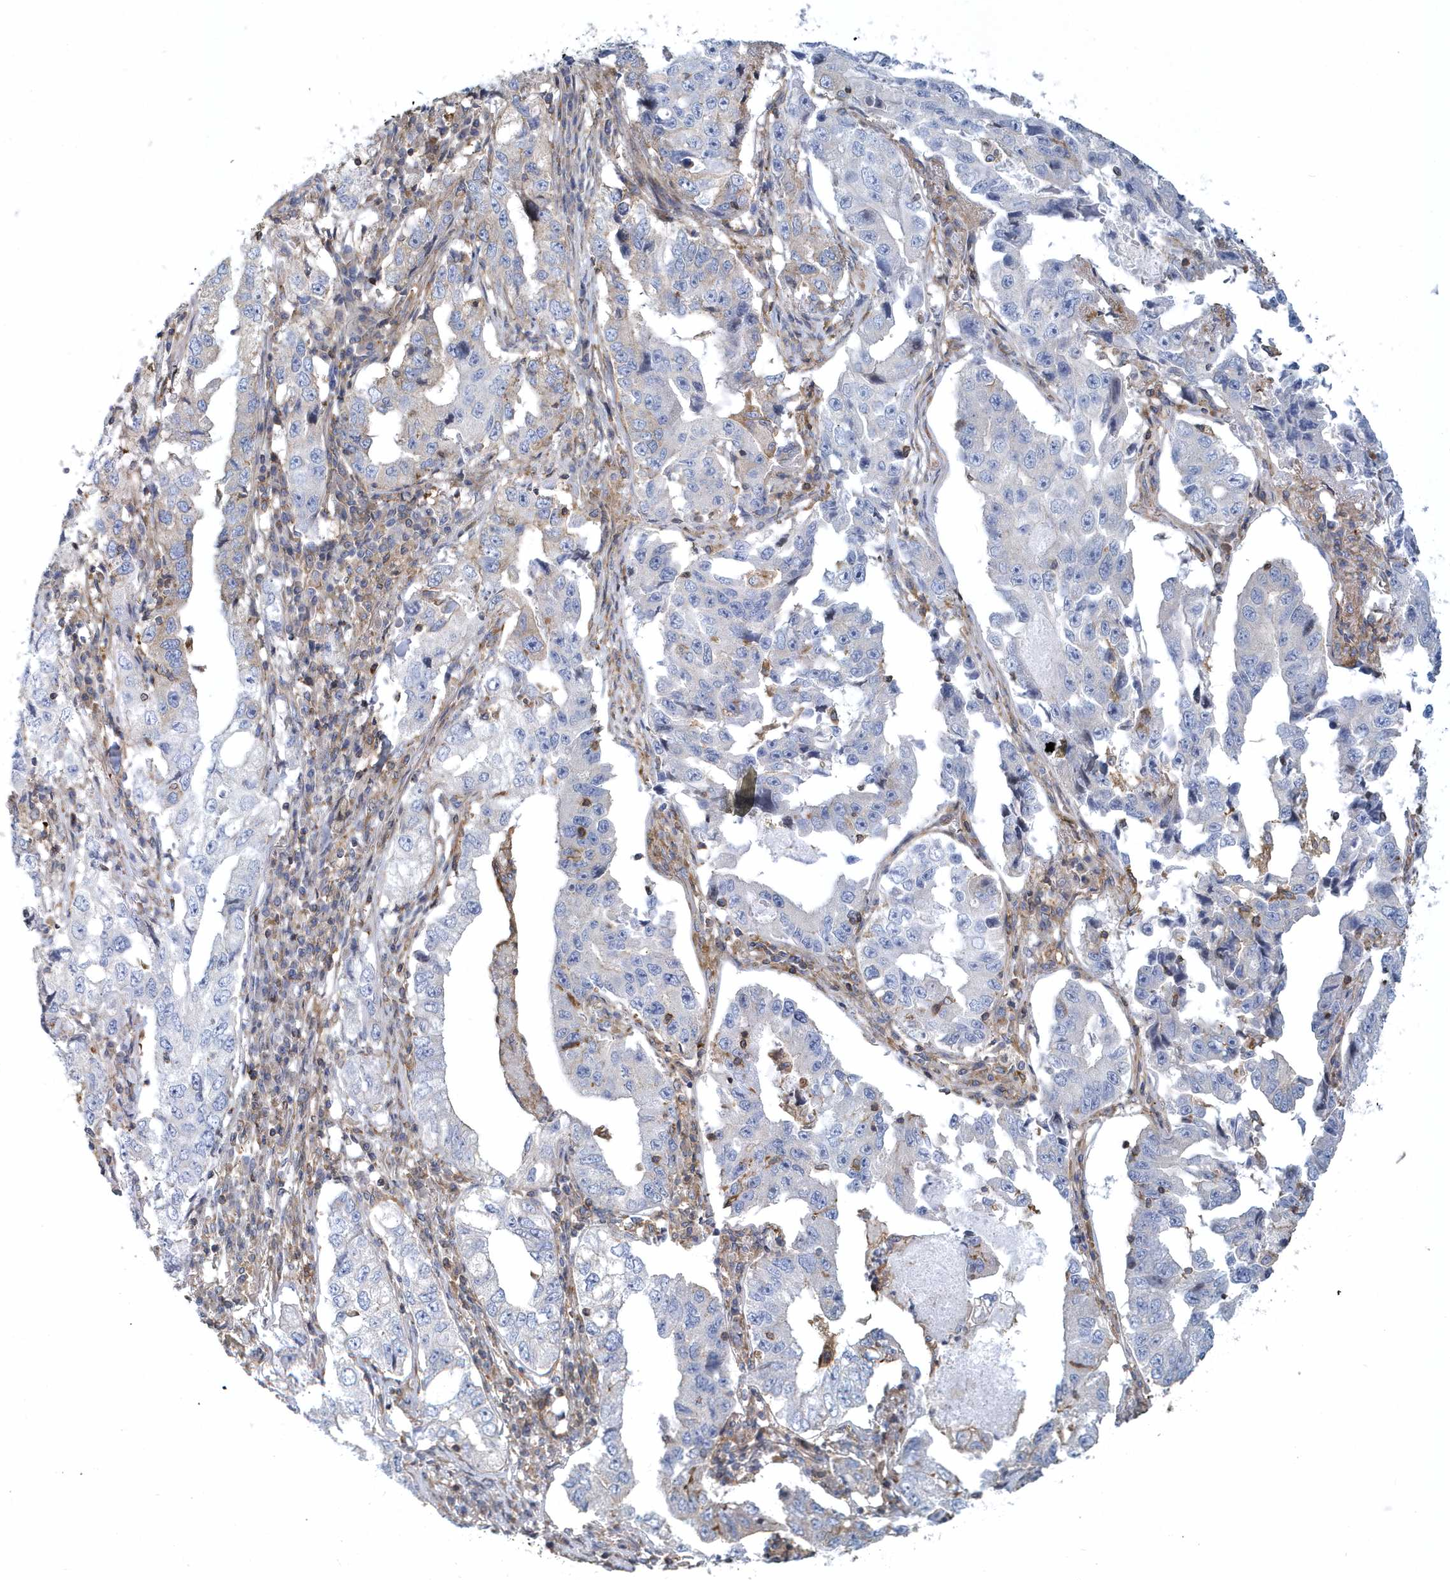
{"staining": {"intensity": "negative", "quantity": "none", "location": "none"}, "tissue": "lung cancer", "cell_type": "Tumor cells", "image_type": "cancer", "snomed": [{"axis": "morphology", "description": "Adenocarcinoma, NOS"}, {"axis": "topography", "description": "Lung"}], "caption": "Immunohistochemical staining of lung cancer (adenocarcinoma) demonstrates no significant staining in tumor cells.", "gene": "ARAP2", "patient": {"sex": "female", "age": 51}}